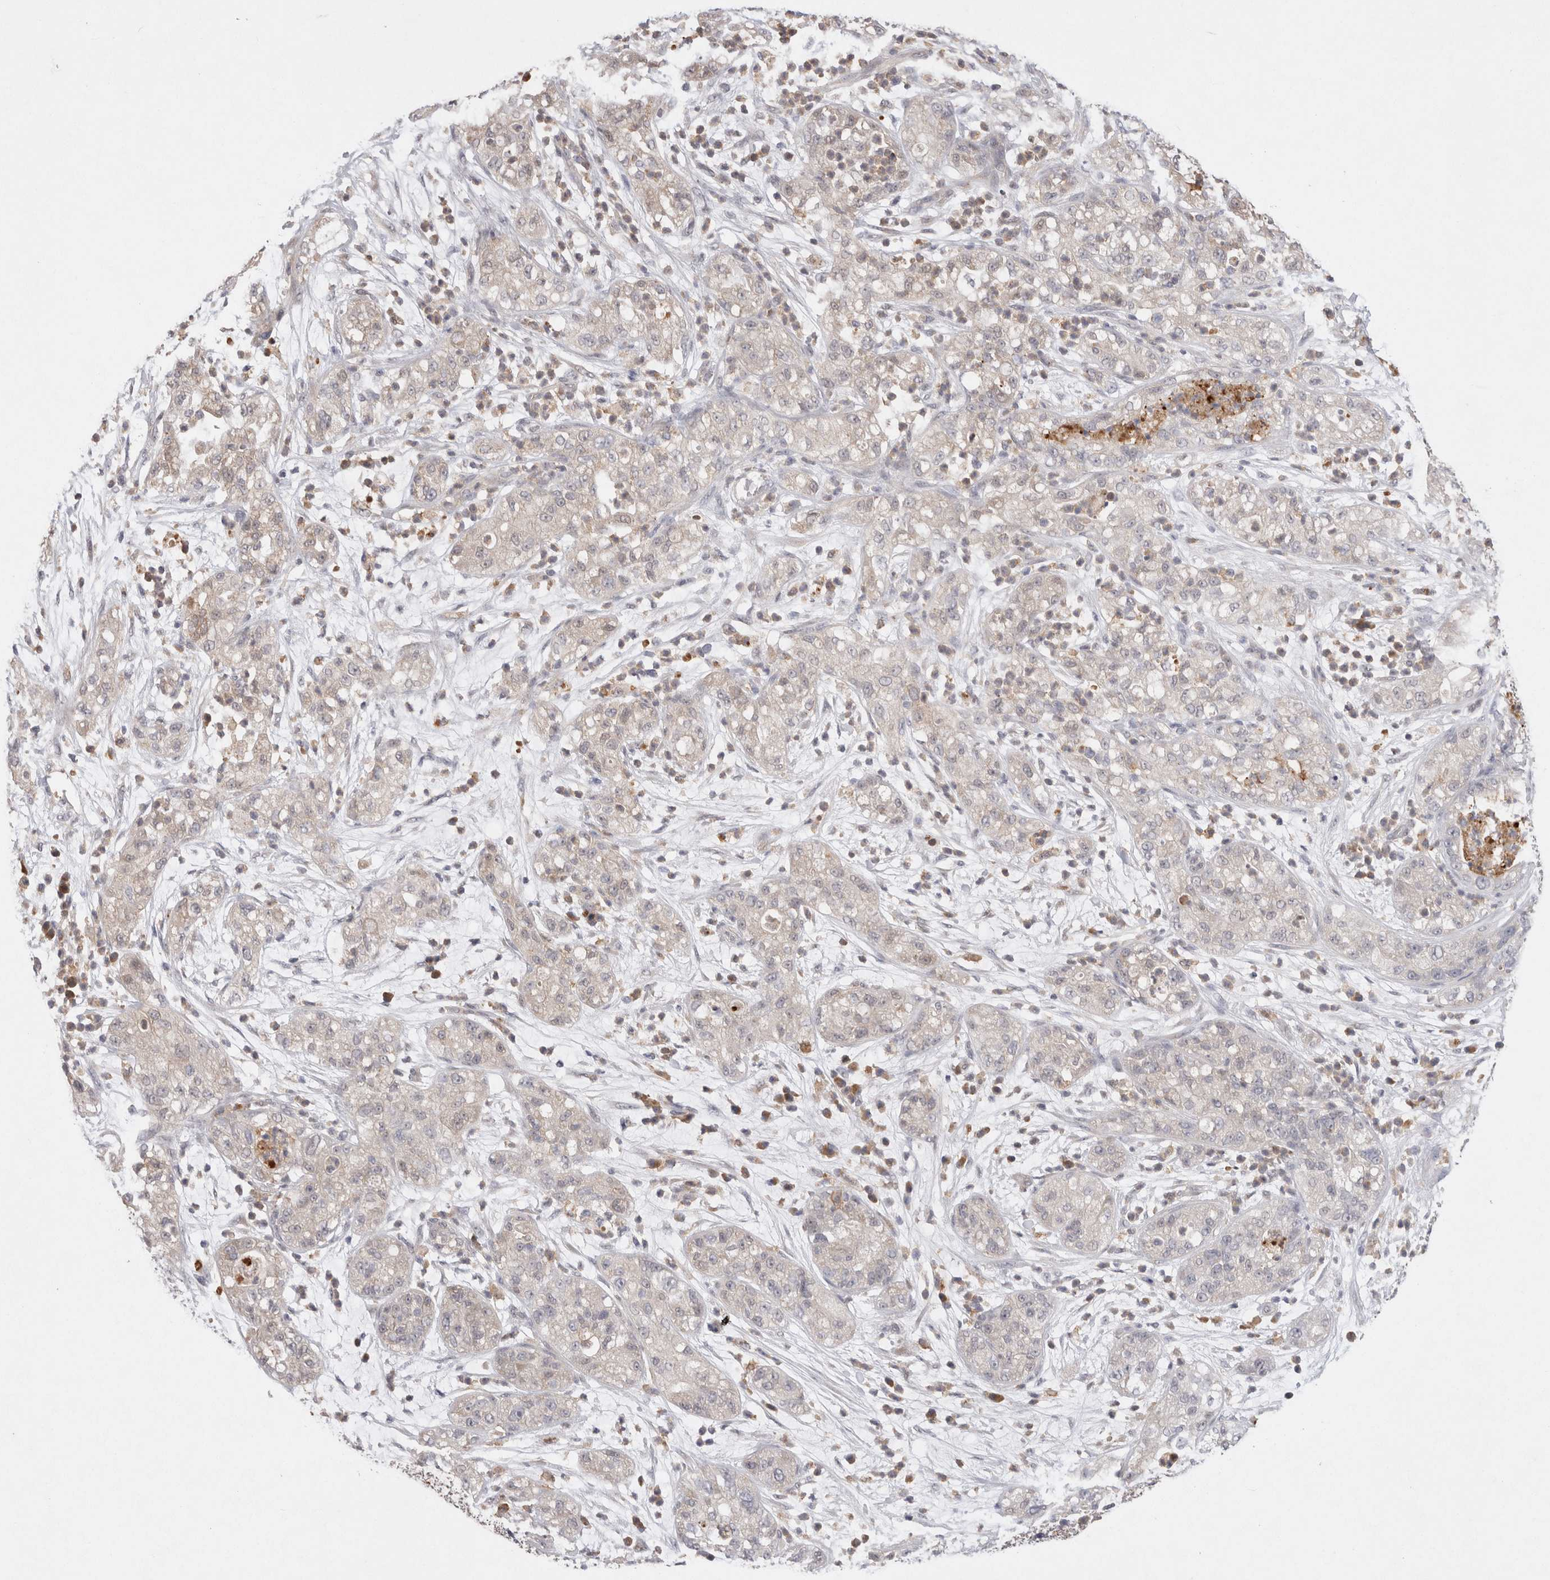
{"staining": {"intensity": "negative", "quantity": "none", "location": "none"}, "tissue": "pancreatic cancer", "cell_type": "Tumor cells", "image_type": "cancer", "snomed": [{"axis": "morphology", "description": "Adenocarcinoma, NOS"}, {"axis": "topography", "description": "Pancreas"}], "caption": "A micrograph of human adenocarcinoma (pancreatic) is negative for staining in tumor cells.", "gene": "VSIG4", "patient": {"sex": "female", "age": 78}}